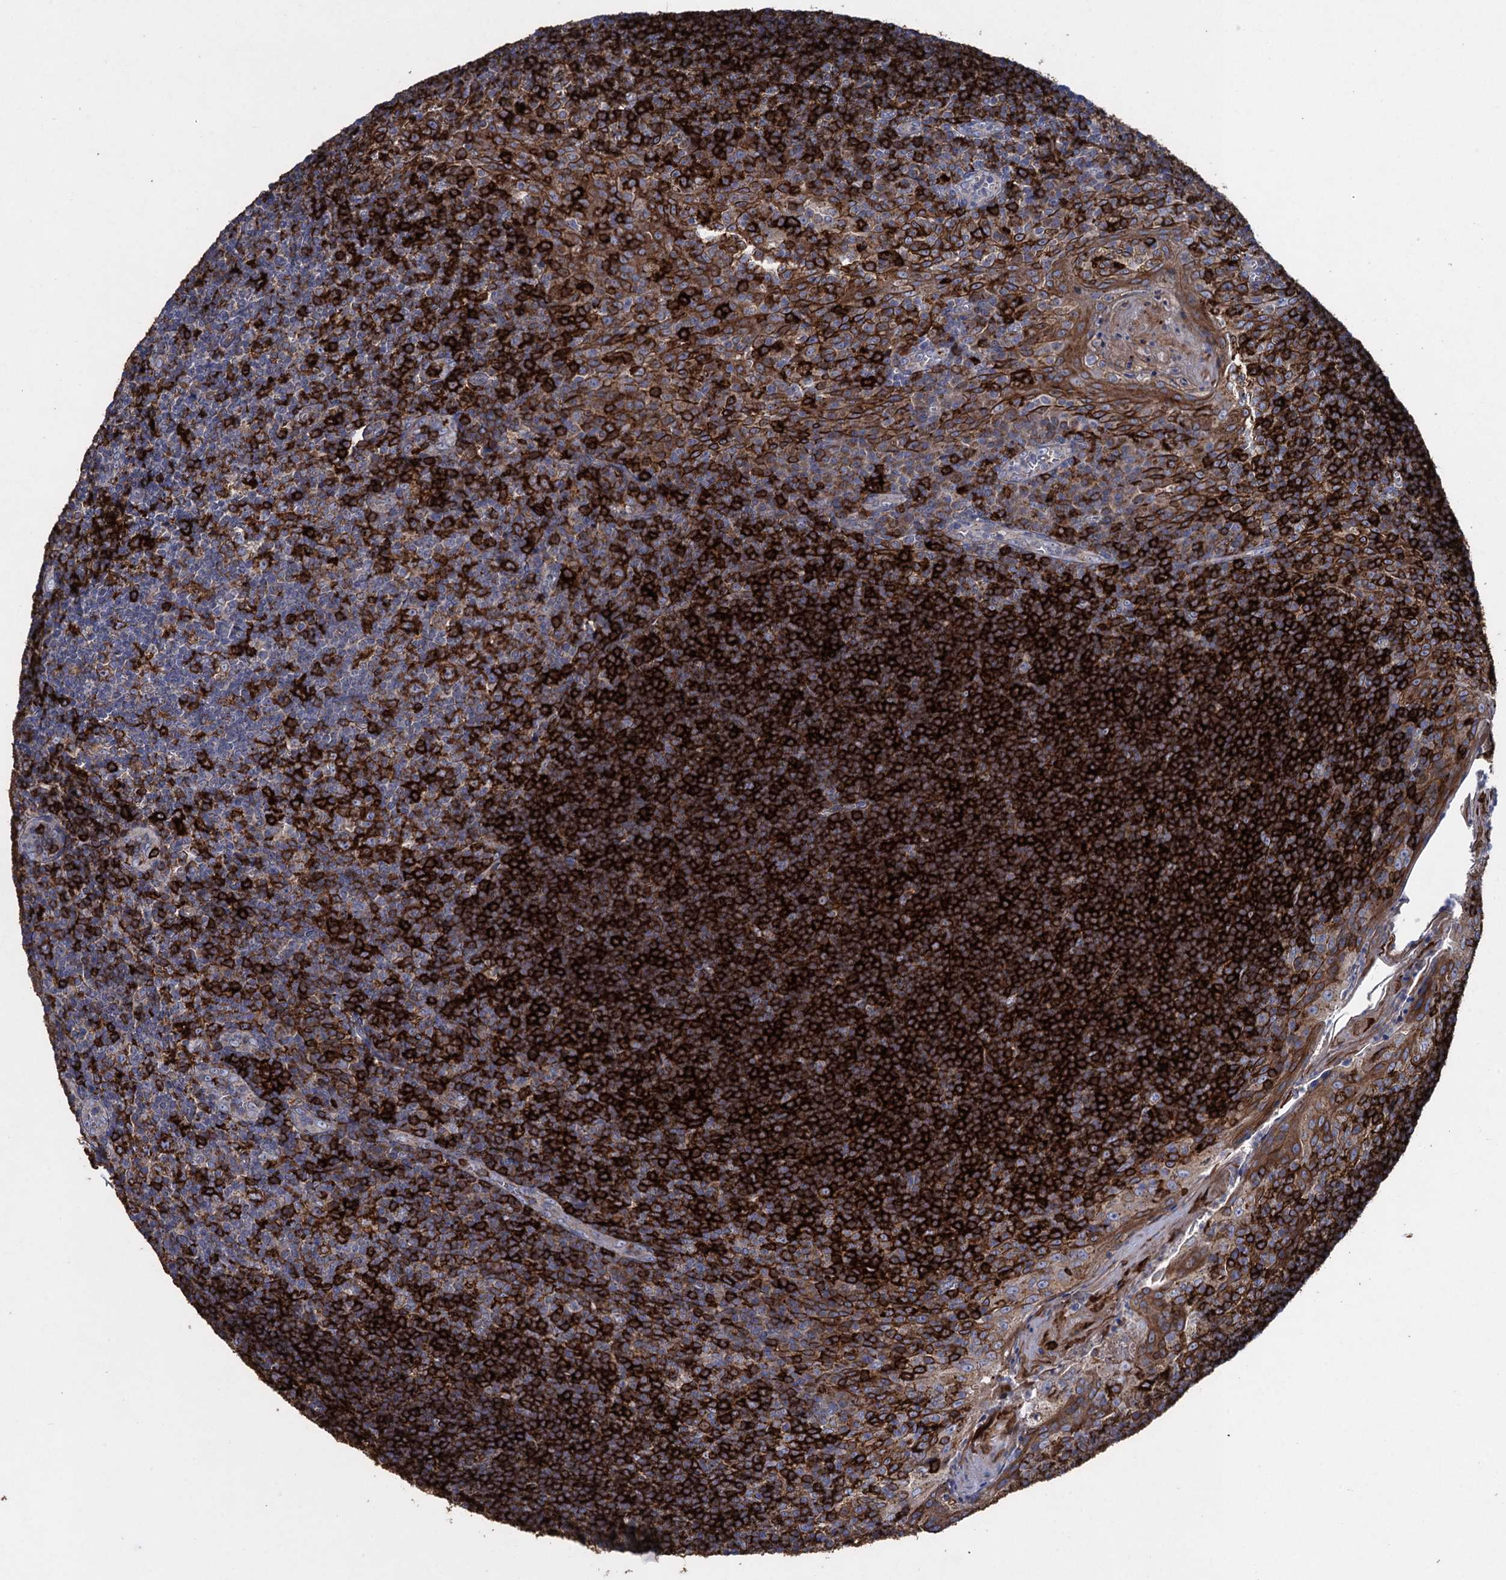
{"staining": {"intensity": "strong", "quantity": ">75%", "location": "cytoplasmic/membranous"}, "tissue": "tonsil", "cell_type": "Germinal center cells", "image_type": "normal", "snomed": [{"axis": "morphology", "description": "Normal tissue, NOS"}, {"axis": "topography", "description": "Tonsil"}], "caption": "Tonsil stained with DAB immunohistochemistry demonstrates high levels of strong cytoplasmic/membranous expression in about >75% of germinal center cells.", "gene": "TXNDC11", "patient": {"sex": "male", "age": 27}}